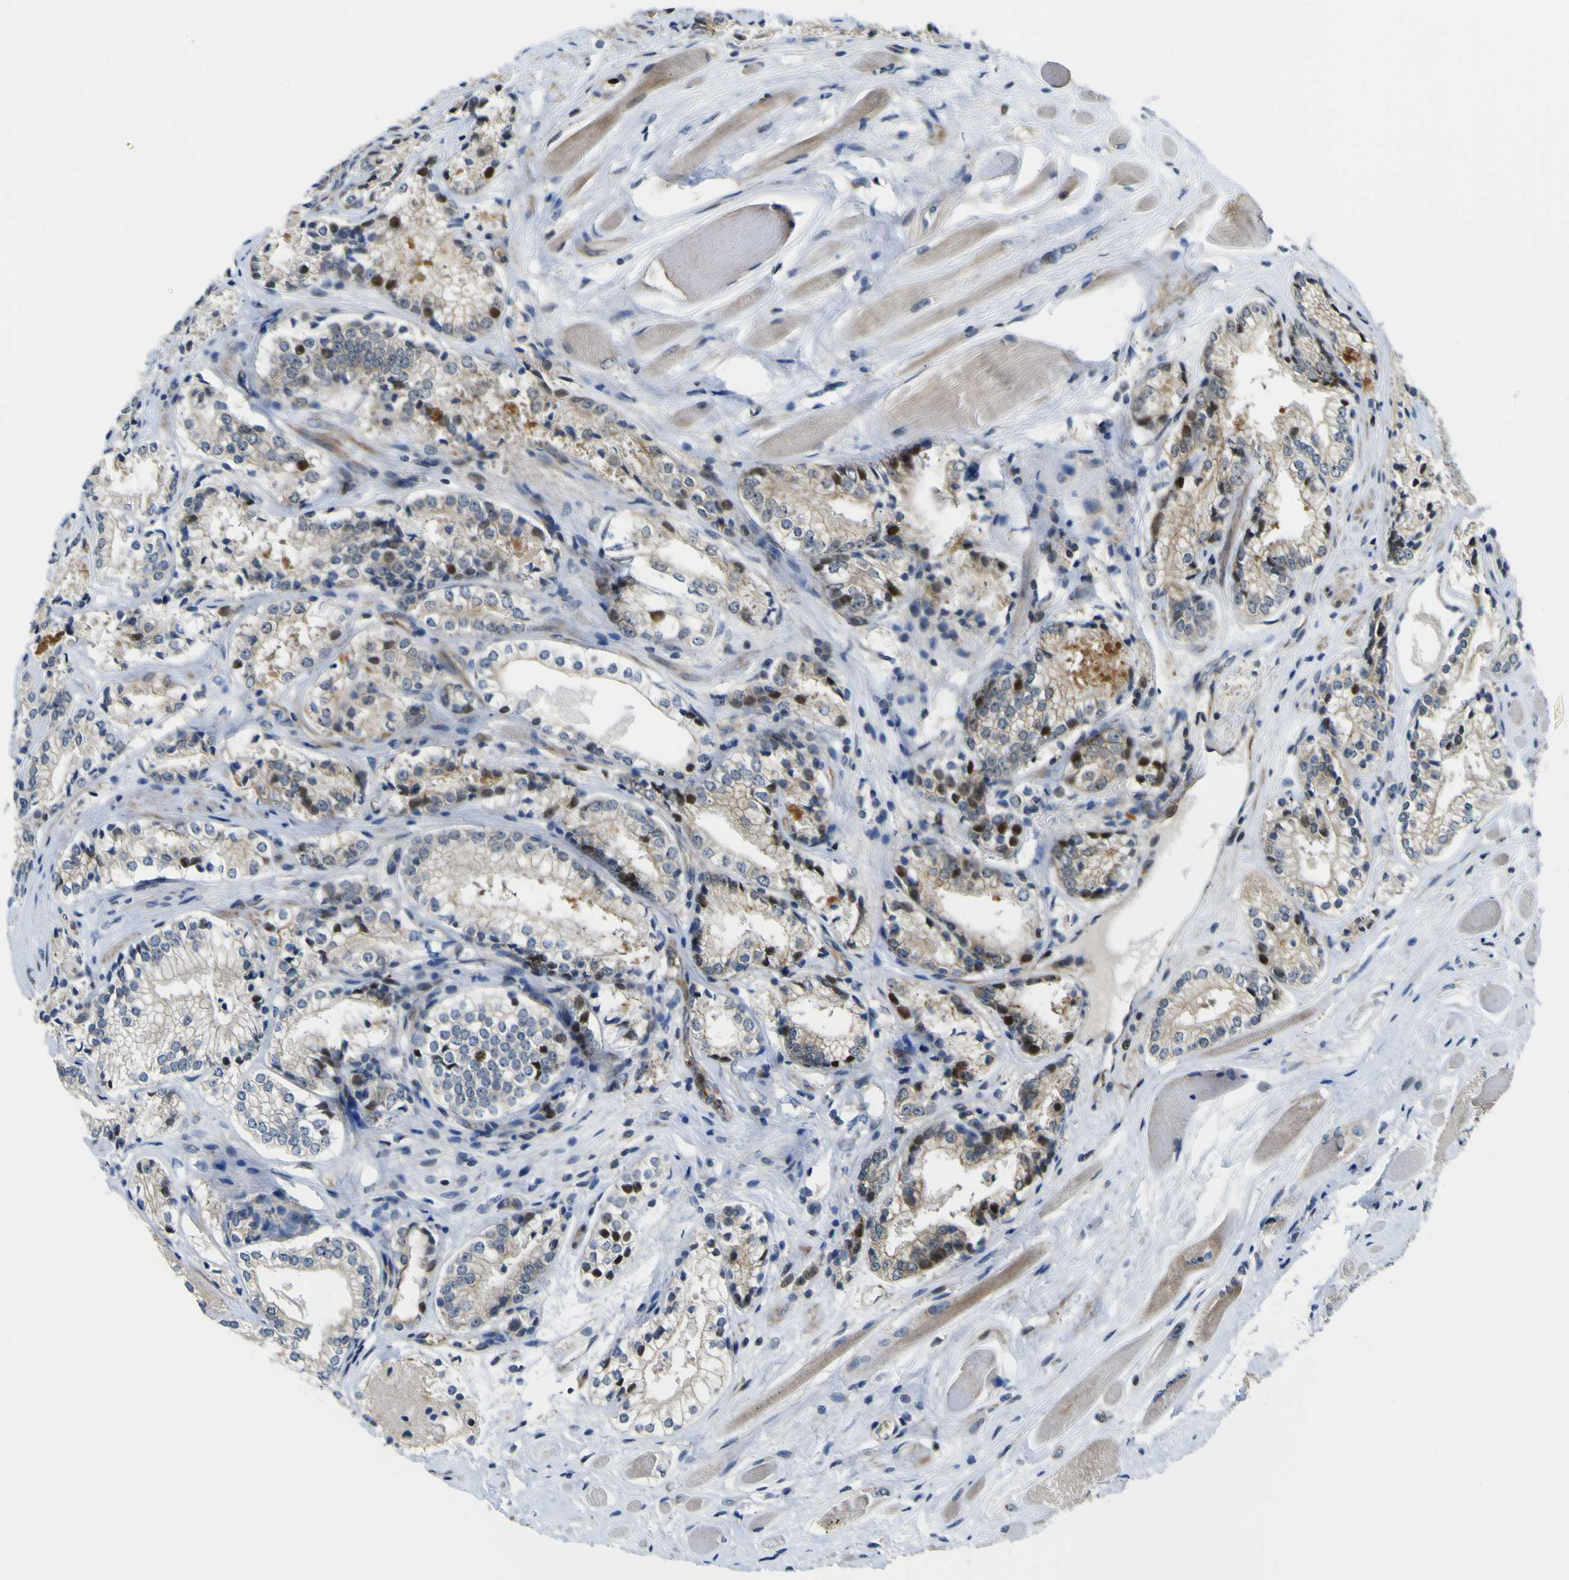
{"staining": {"intensity": "strong", "quantity": "25%-75%", "location": "nuclear"}, "tissue": "prostate cancer", "cell_type": "Tumor cells", "image_type": "cancer", "snomed": [{"axis": "morphology", "description": "Adenocarcinoma, Low grade"}, {"axis": "topography", "description": "Prostate"}], "caption": "Immunohistochemistry (IHC) staining of low-grade adenocarcinoma (prostate), which shows high levels of strong nuclear expression in about 25%-75% of tumor cells indicating strong nuclear protein positivity. The staining was performed using DAB (brown) for protein detection and nuclei were counterstained in hematoxylin (blue).", "gene": "KDM7A", "patient": {"sex": "male", "age": 60}}